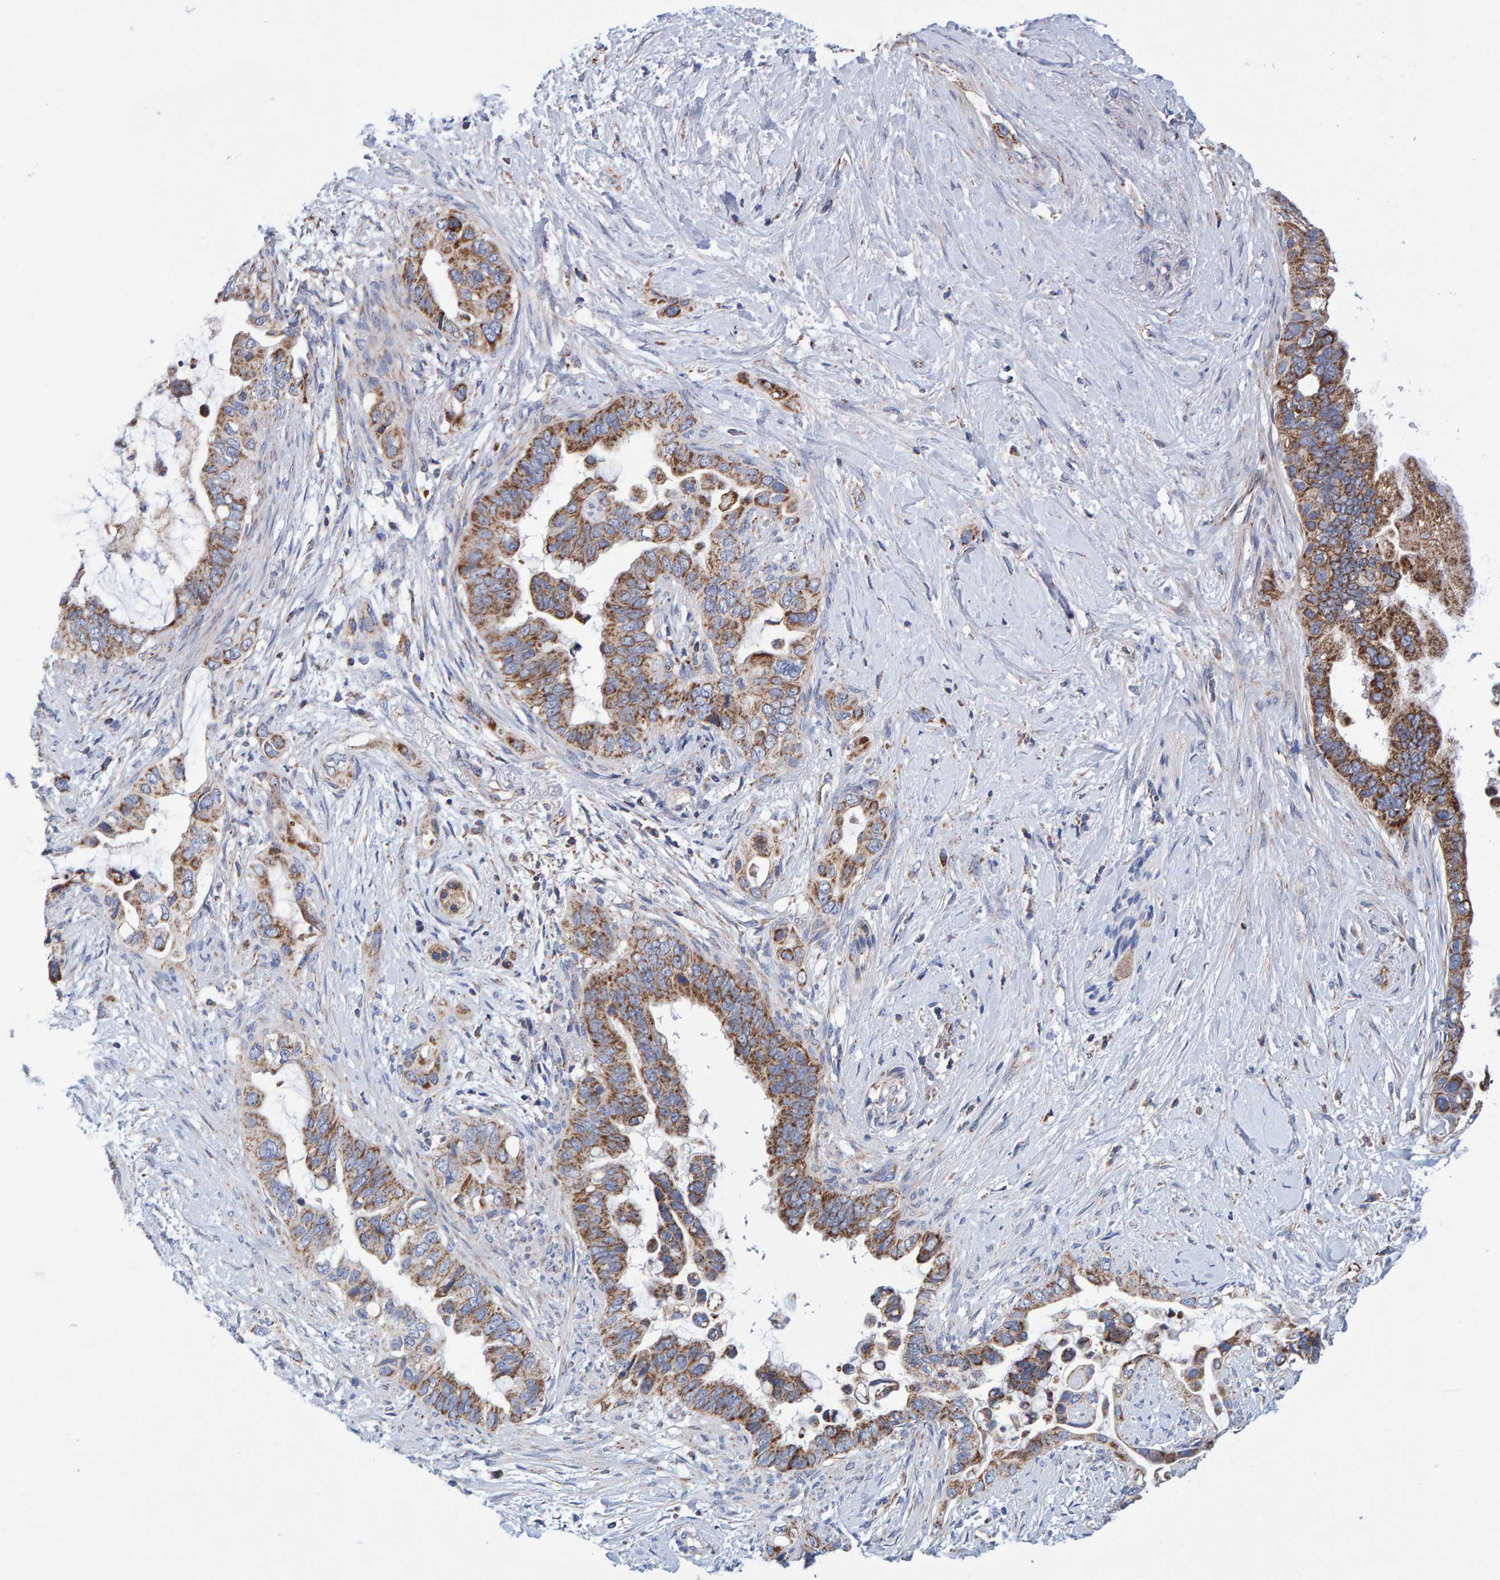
{"staining": {"intensity": "moderate", "quantity": ">75%", "location": "cytoplasmic/membranous"}, "tissue": "pancreatic cancer", "cell_type": "Tumor cells", "image_type": "cancer", "snomed": [{"axis": "morphology", "description": "Adenocarcinoma, NOS"}, {"axis": "topography", "description": "Pancreas"}], "caption": "Immunohistochemical staining of human pancreatic adenocarcinoma exhibits medium levels of moderate cytoplasmic/membranous protein positivity in approximately >75% of tumor cells.", "gene": "EFR3A", "patient": {"sex": "female", "age": 56}}